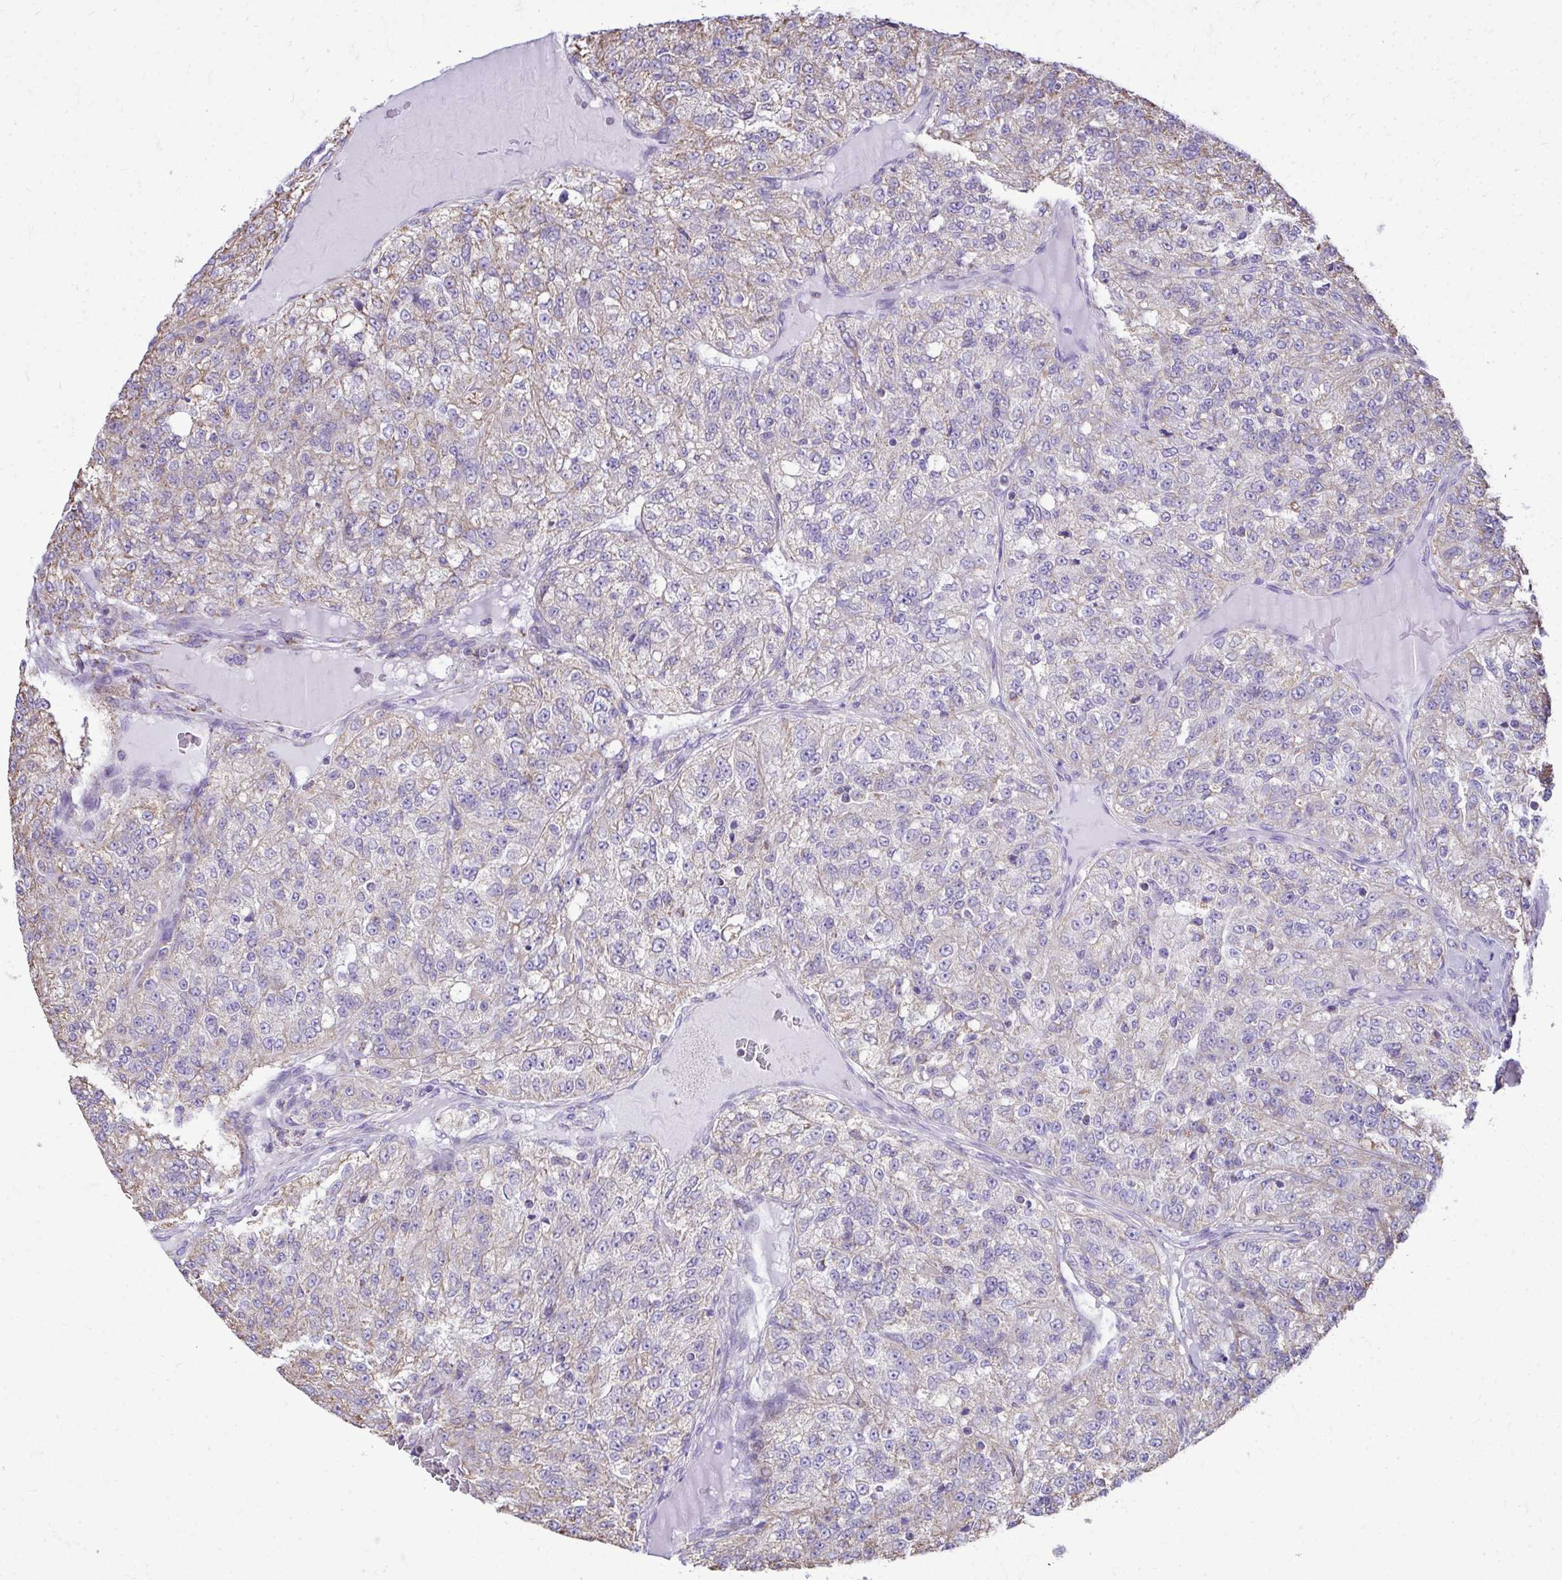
{"staining": {"intensity": "weak", "quantity": "<25%", "location": "cytoplasmic/membranous"}, "tissue": "renal cancer", "cell_type": "Tumor cells", "image_type": "cancer", "snomed": [{"axis": "morphology", "description": "Adenocarcinoma, NOS"}, {"axis": "topography", "description": "Kidney"}], "caption": "Immunohistochemistry (IHC) image of renal cancer stained for a protein (brown), which demonstrates no expression in tumor cells.", "gene": "MPZL2", "patient": {"sex": "female", "age": 63}}